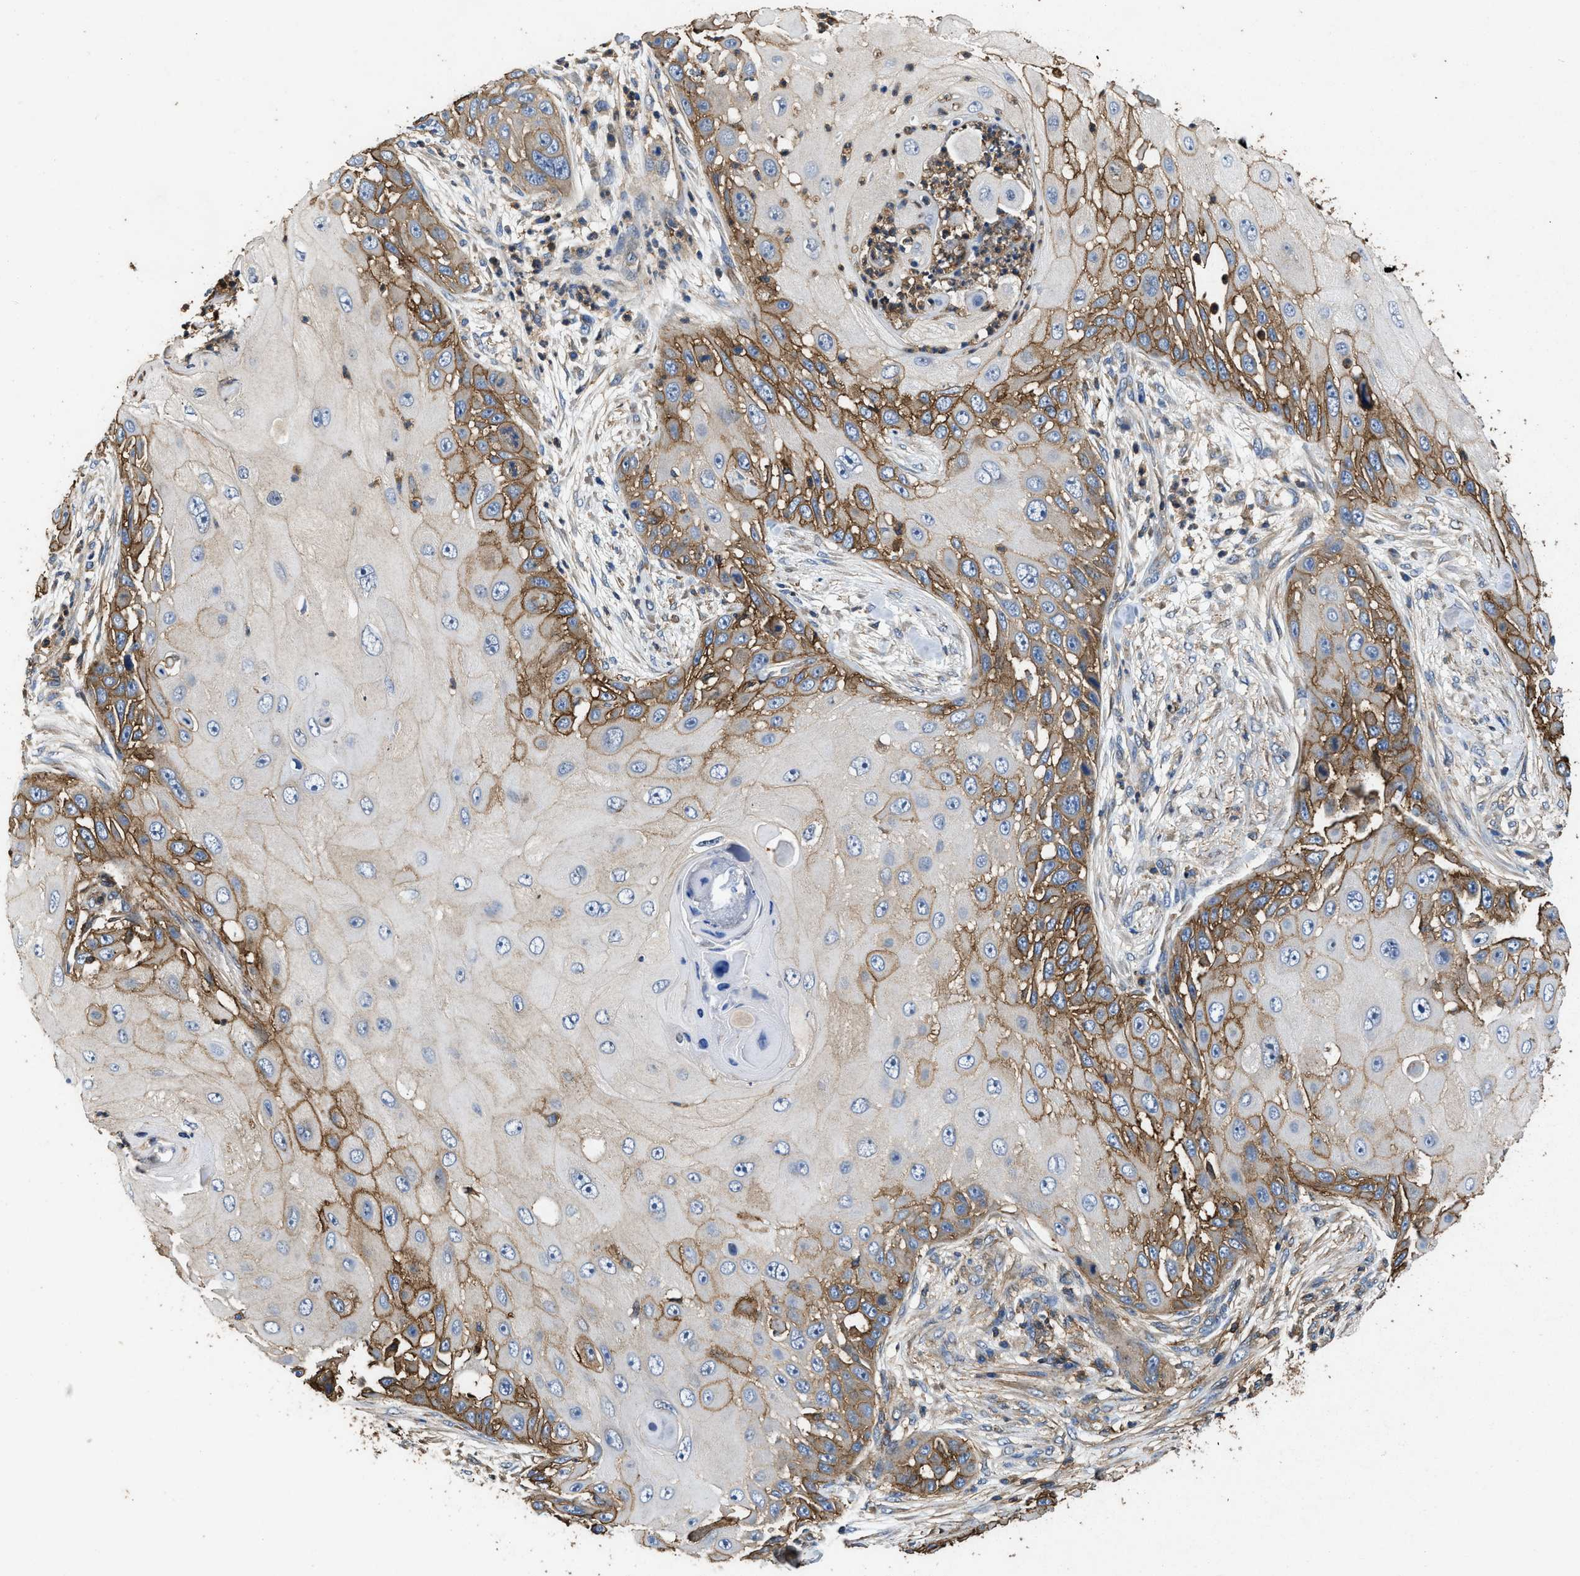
{"staining": {"intensity": "moderate", "quantity": "25%-75%", "location": "cytoplasmic/membranous"}, "tissue": "skin cancer", "cell_type": "Tumor cells", "image_type": "cancer", "snomed": [{"axis": "morphology", "description": "Squamous cell carcinoma, NOS"}, {"axis": "topography", "description": "Skin"}], "caption": "A photomicrograph of skin squamous cell carcinoma stained for a protein displays moderate cytoplasmic/membranous brown staining in tumor cells.", "gene": "LINGO2", "patient": {"sex": "female", "age": 44}}